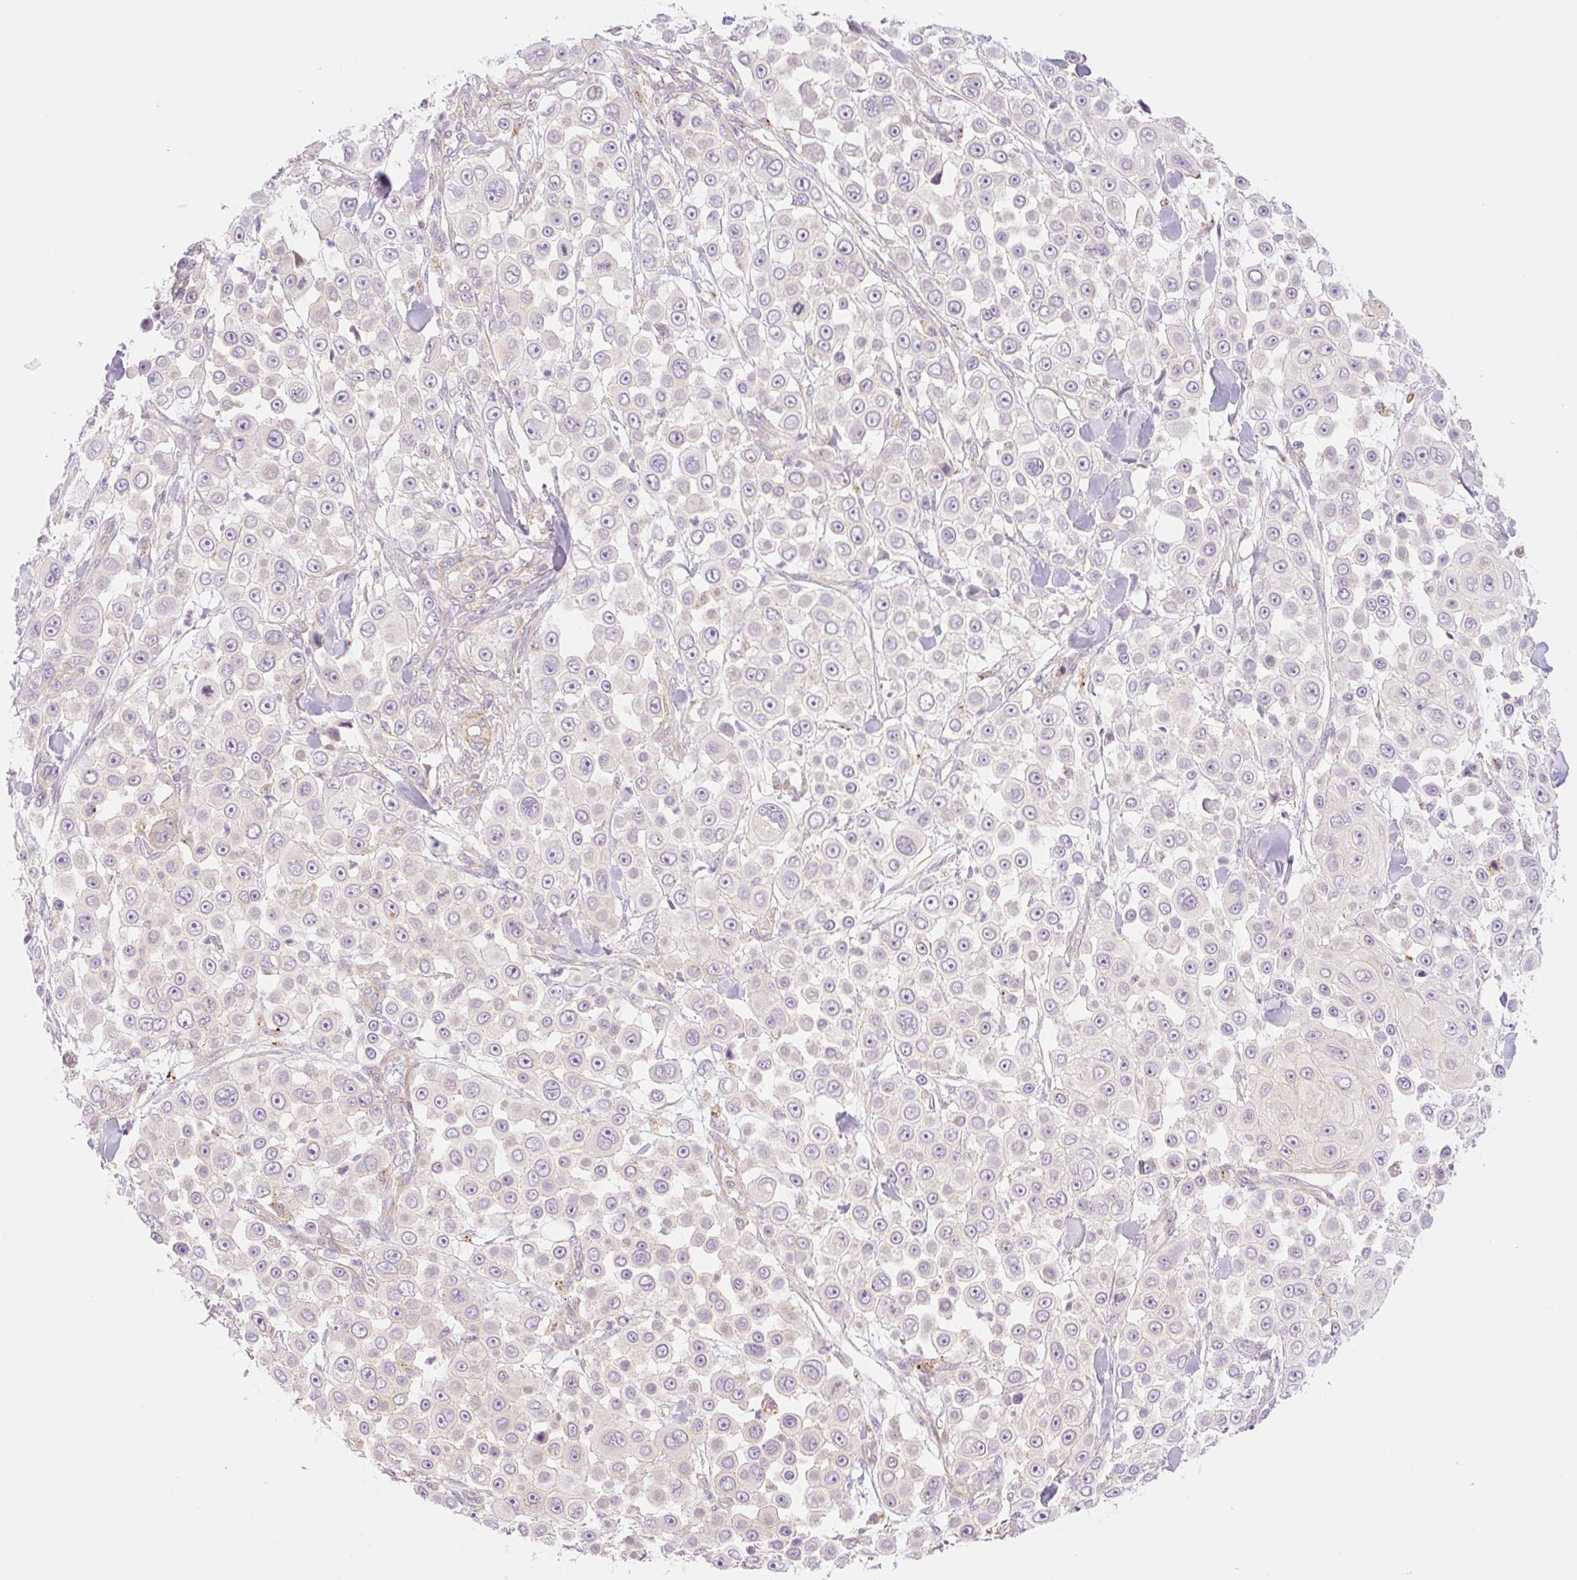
{"staining": {"intensity": "negative", "quantity": "none", "location": "none"}, "tissue": "skin cancer", "cell_type": "Tumor cells", "image_type": "cancer", "snomed": [{"axis": "morphology", "description": "Squamous cell carcinoma, NOS"}, {"axis": "topography", "description": "Skin"}], "caption": "This is an IHC histopathology image of human skin cancer. There is no expression in tumor cells.", "gene": "NLRP5", "patient": {"sex": "male", "age": 67}}